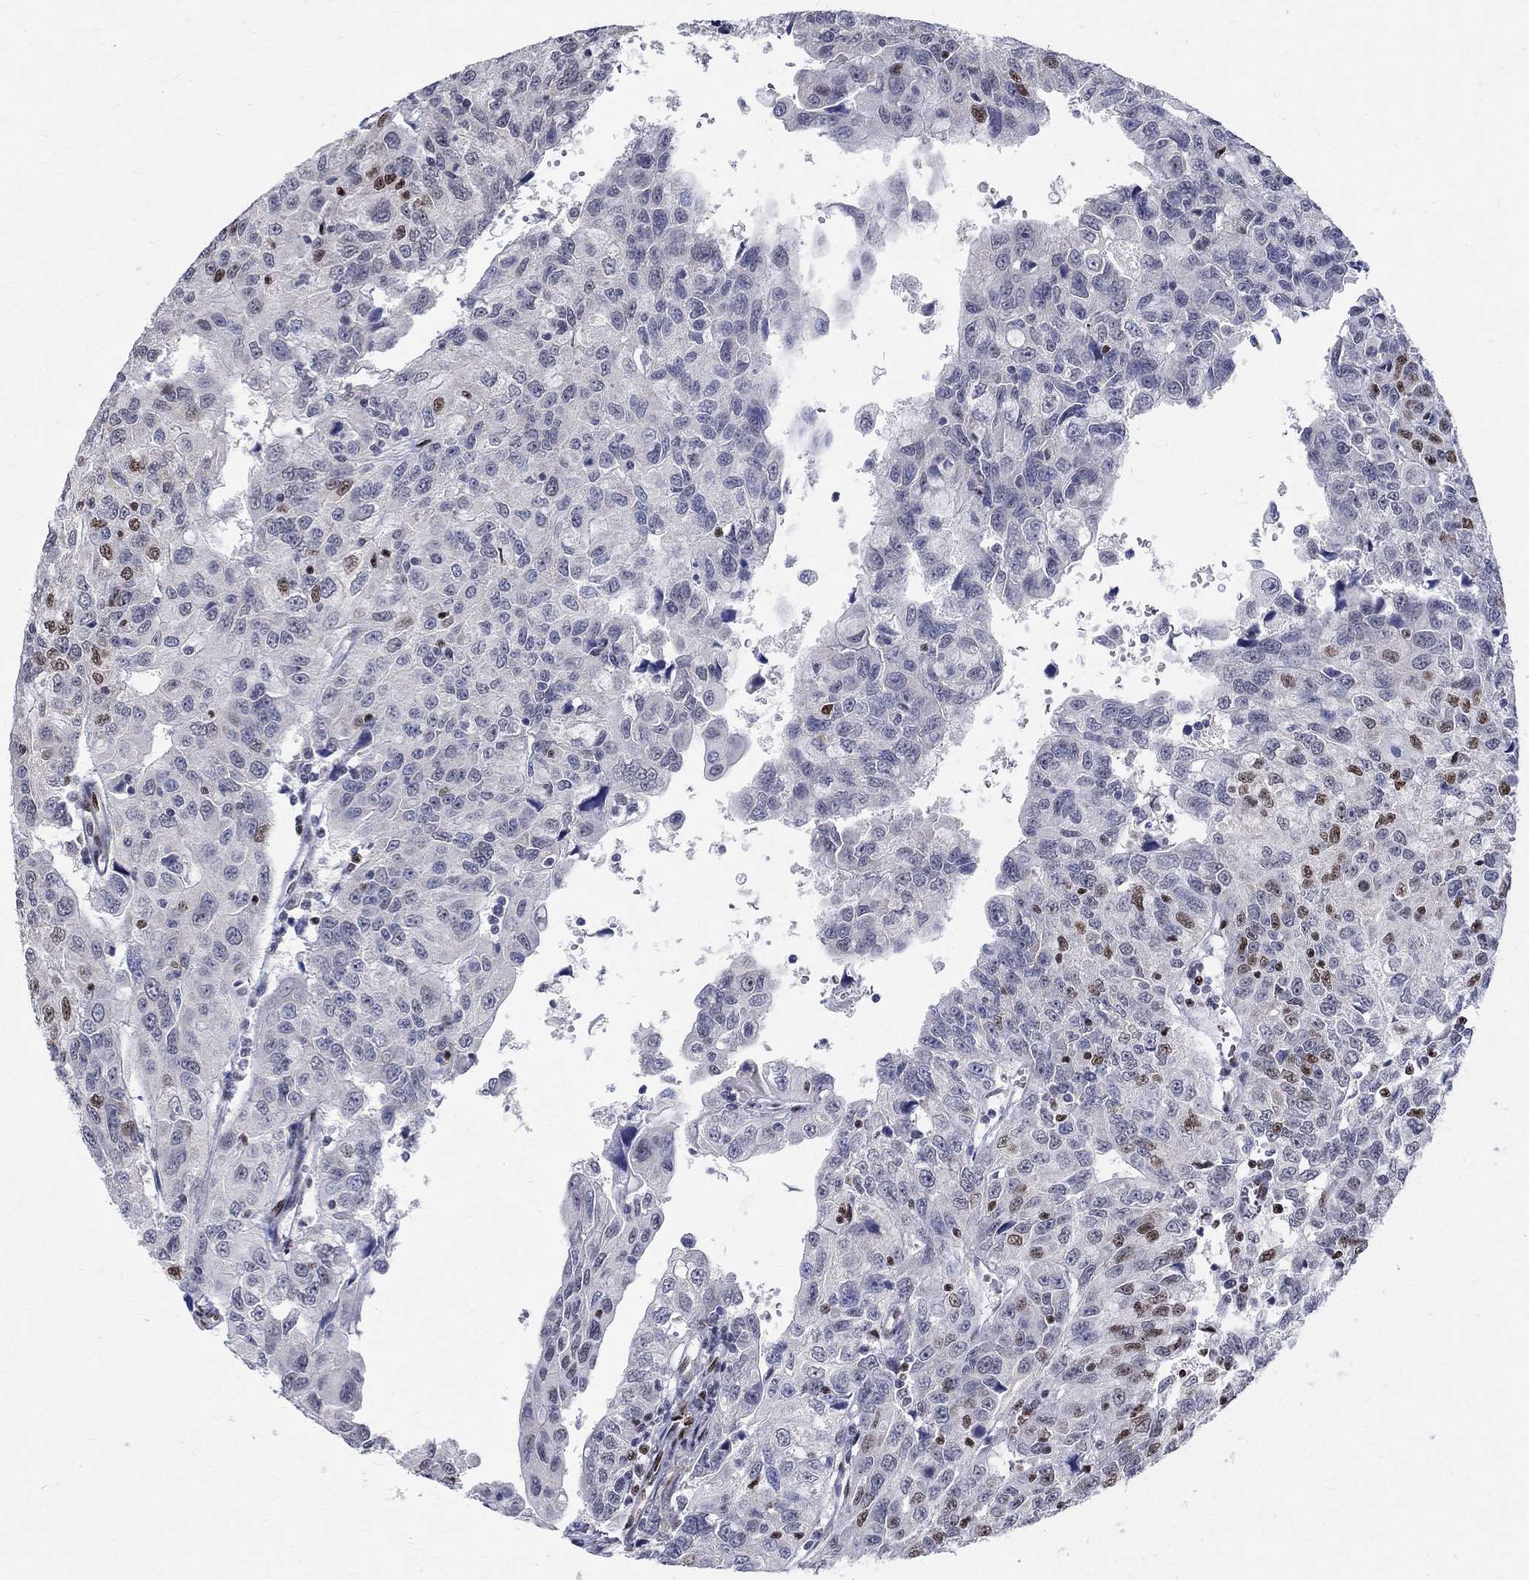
{"staining": {"intensity": "moderate", "quantity": "25%-75%", "location": "nuclear"}, "tissue": "urothelial cancer", "cell_type": "Tumor cells", "image_type": "cancer", "snomed": [{"axis": "morphology", "description": "Urothelial carcinoma, NOS"}, {"axis": "morphology", "description": "Urothelial carcinoma, High grade"}, {"axis": "topography", "description": "Urinary bladder"}], "caption": "Immunohistochemistry (IHC) image of neoplastic tissue: urothelial cancer stained using immunohistochemistry displays medium levels of moderate protein expression localized specifically in the nuclear of tumor cells, appearing as a nuclear brown color.", "gene": "FBXO16", "patient": {"sex": "female", "age": 73}}